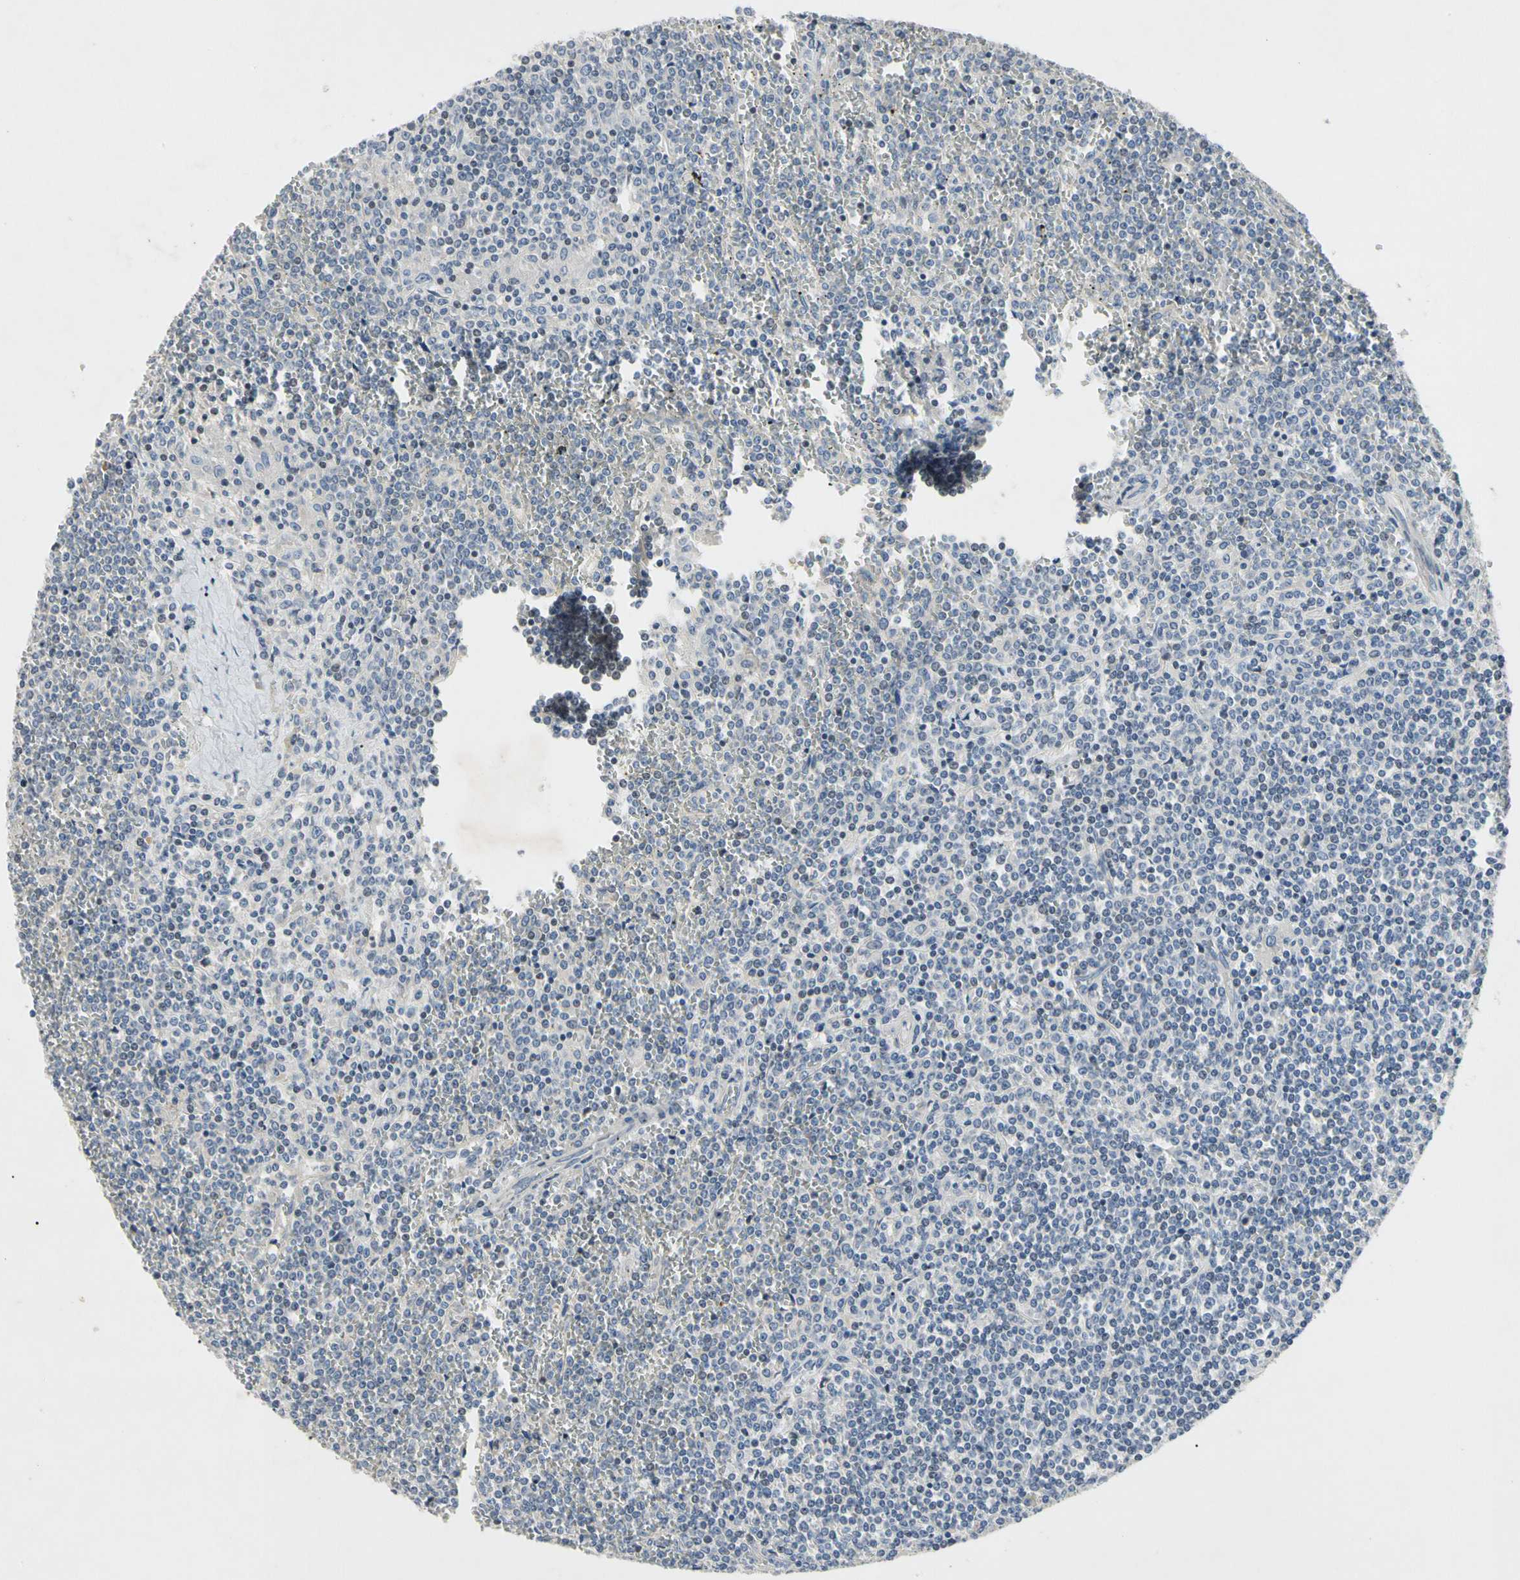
{"staining": {"intensity": "negative", "quantity": "none", "location": "none"}, "tissue": "lymphoma", "cell_type": "Tumor cells", "image_type": "cancer", "snomed": [{"axis": "morphology", "description": "Malignant lymphoma, non-Hodgkin's type, Low grade"}, {"axis": "topography", "description": "Spleen"}], "caption": "DAB immunohistochemical staining of malignant lymphoma, non-Hodgkin's type (low-grade) reveals no significant positivity in tumor cells.", "gene": "GAS6", "patient": {"sex": "female", "age": 19}}